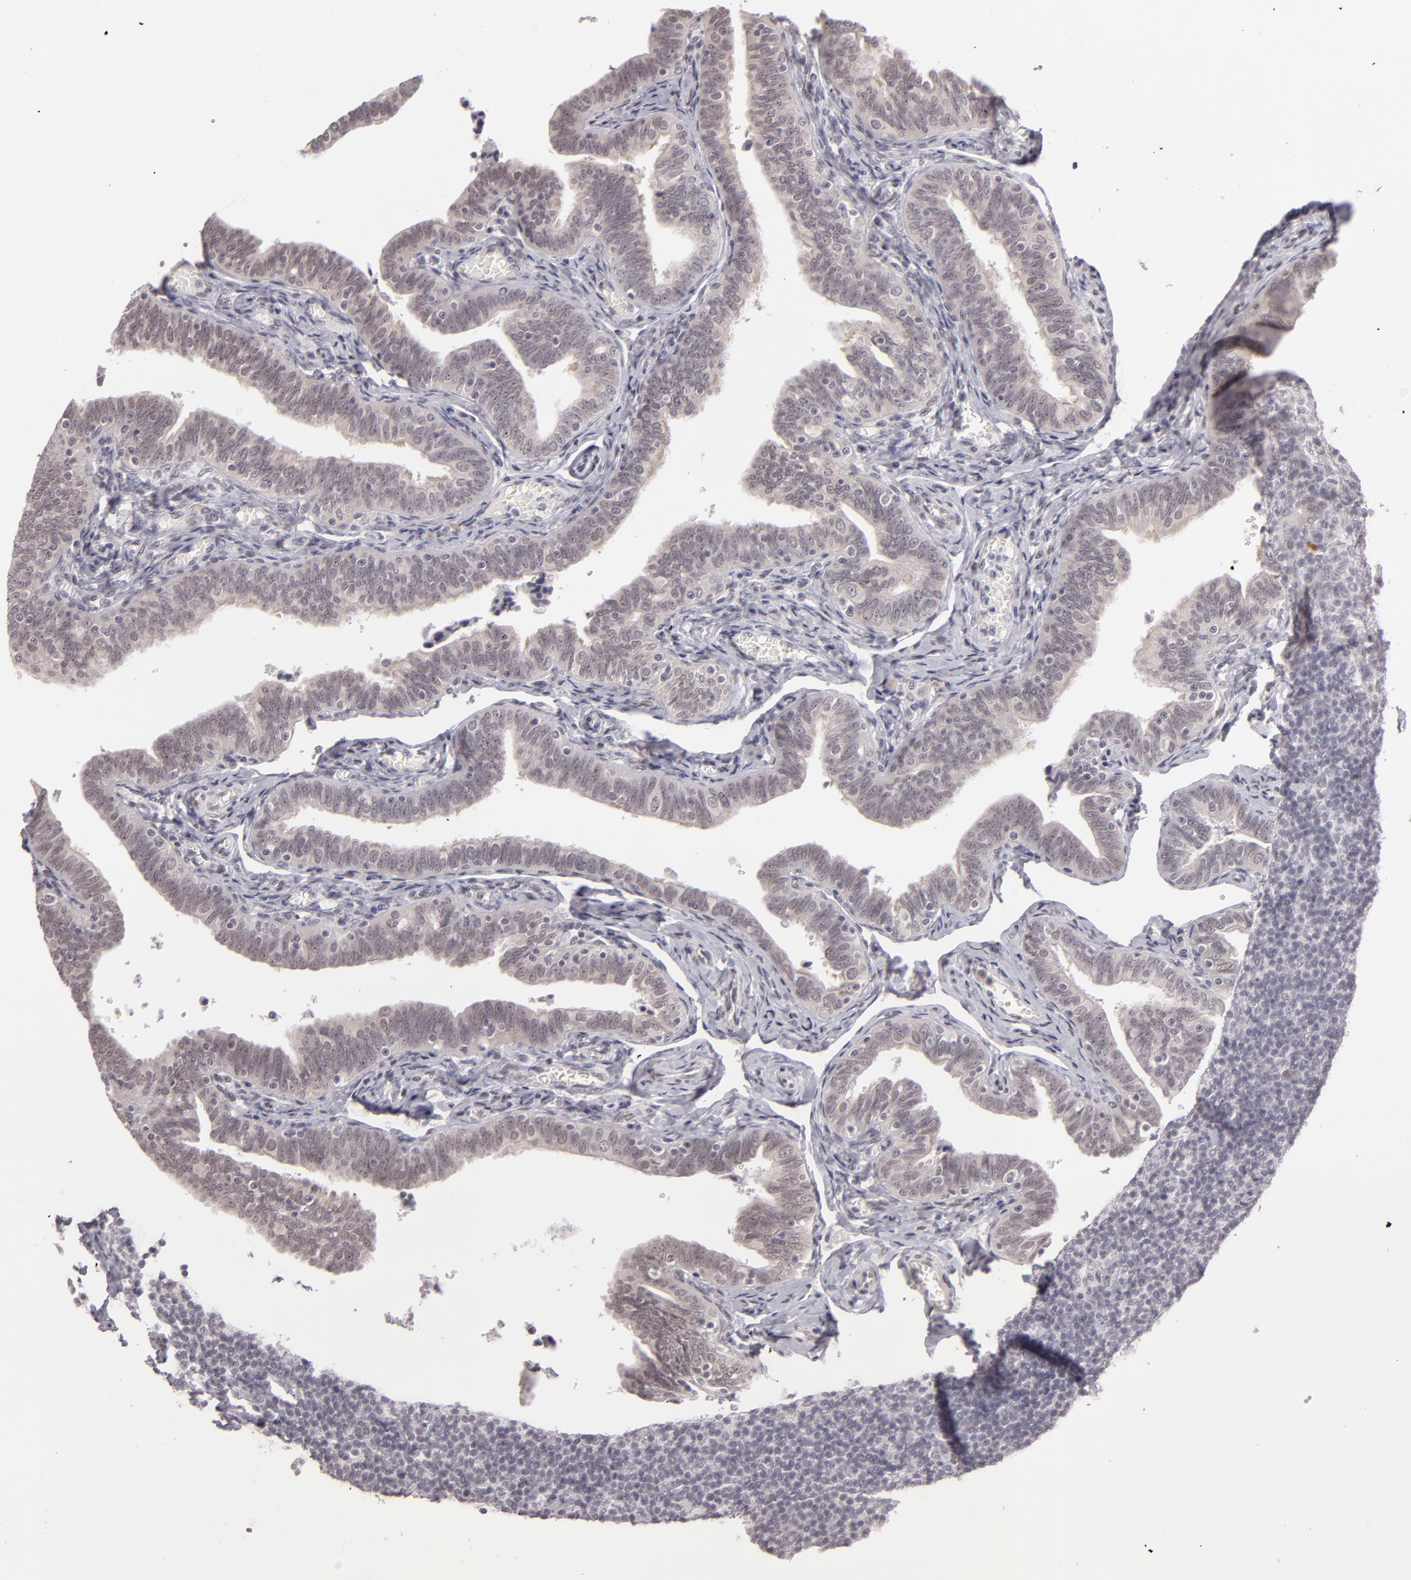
{"staining": {"intensity": "weak", "quantity": ">75%", "location": "nuclear"}, "tissue": "fallopian tube", "cell_type": "Glandular cells", "image_type": "normal", "snomed": [{"axis": "morphology", "description": "Normal tissue, NOS"}, {"axis": "topography", "description": "Fallopian tube"}, {"axis": "topography", "description": "Ovary"}], "caption": "Immunohistochemical staining of unremarkable fallopian tube demonstrates >75% levels of weak nuclear protein staining in about >75% of glandular cells.", "gene": "ZNF205", "patient": {"sex": "female", "age": 69}}